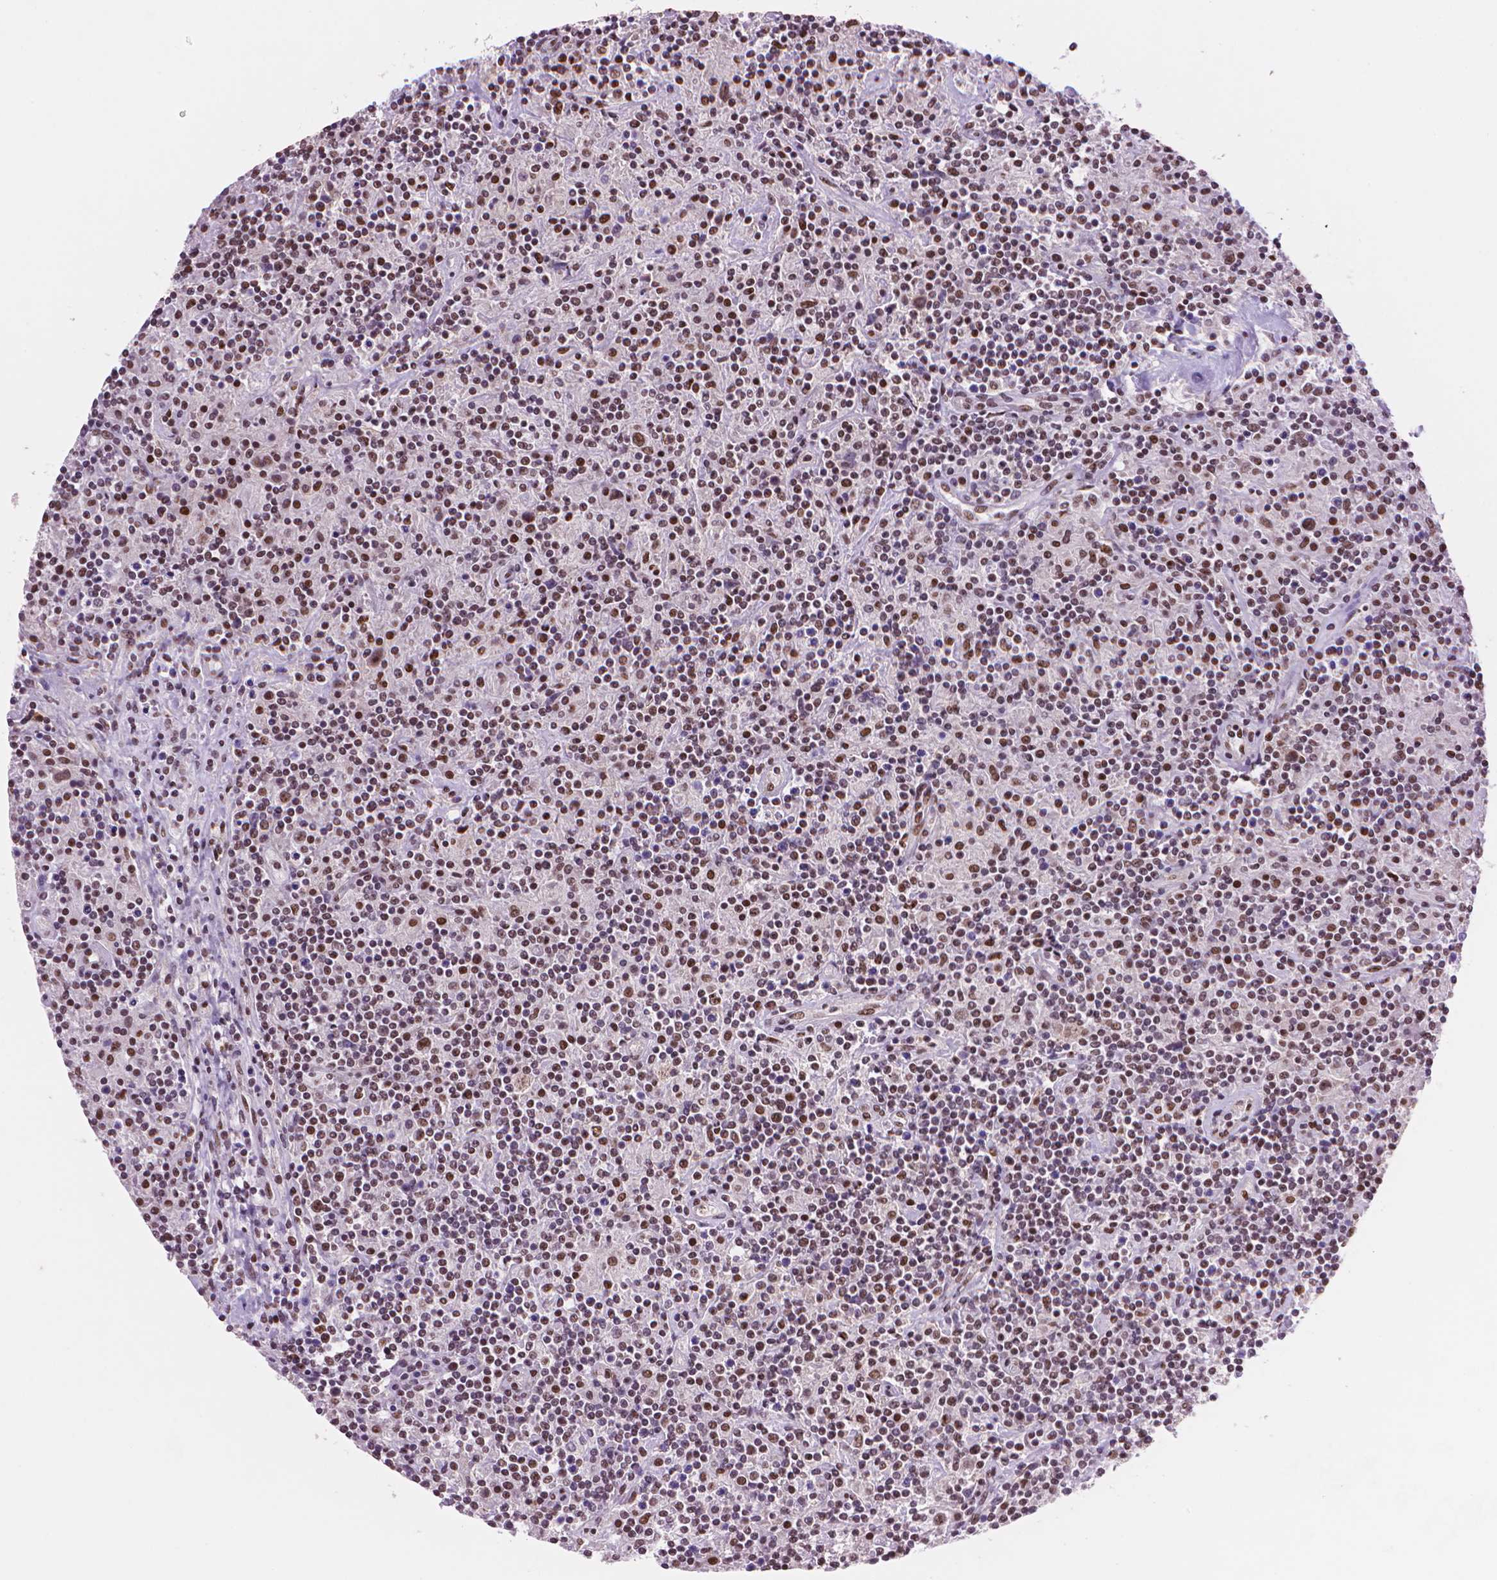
{"staining": {"intensity": "moderate", "quantity": ">75%", "location": "nuclear"}, "tissue": "lymphoma", "cell_type": "Tumor cells", "image_type": "cancer", "snomed": [{"axis": "morphology", "description": "Hodgkin's disease, NOS"}, {"axis": "topography", "description": "Lymph node"}], "caption": "Hodgkin's disease tissue demonstrates moderate nuclear staining in approximately >75% of tumor cells", "gene": "UBN1", "patient": {"sex": "male", "age": 70}}